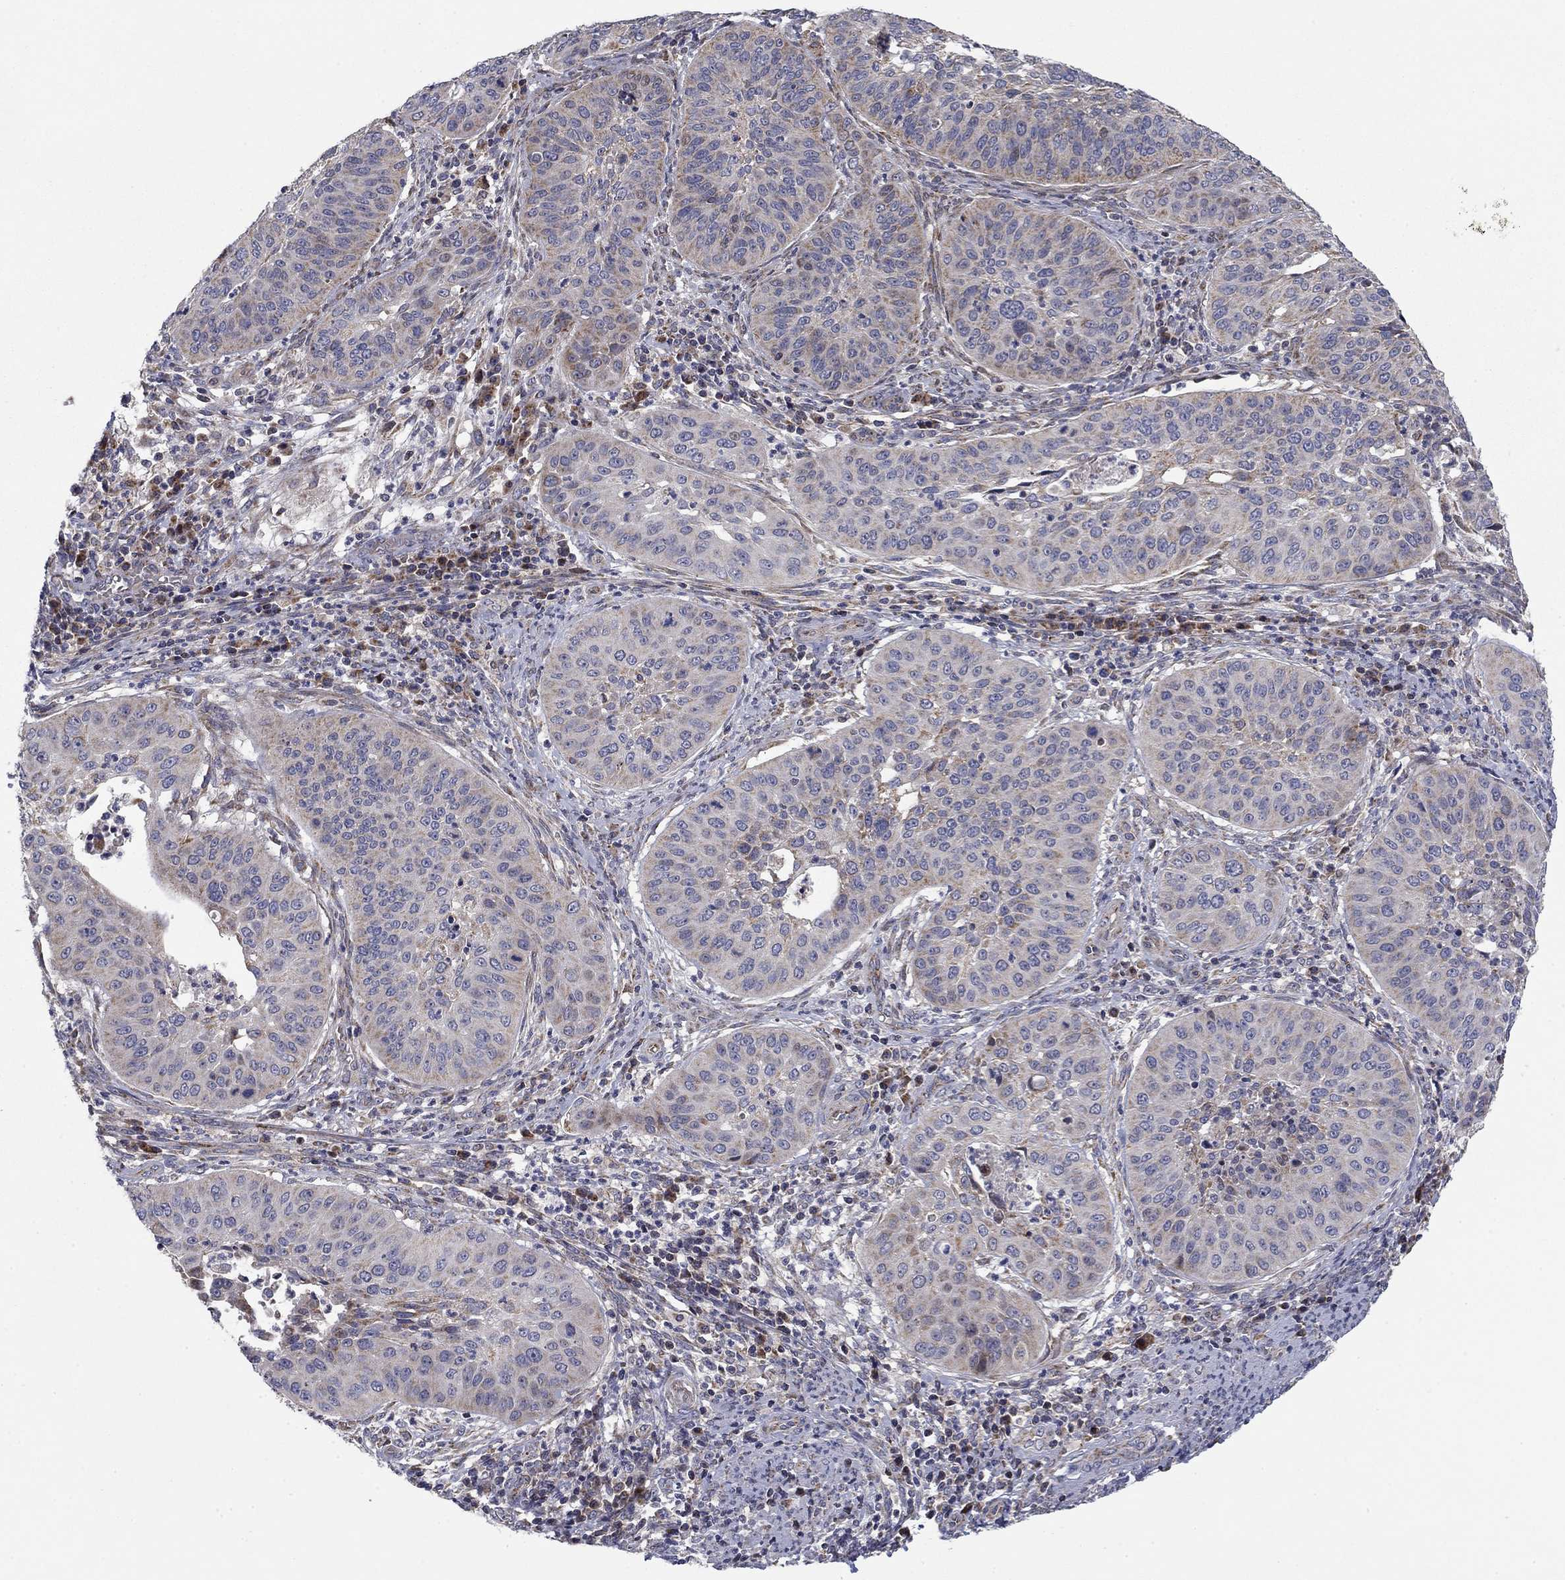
{"staining": {"intensity": "negative", "quantity": "none", "location": "none"}, "tissue": "cervical cancer", "cell_type": "Tumor cells", "image_type": "cancer", "snomed": [{"axis": "morphology", "description": "Normal tissue, NOS"}, {"axis": "morphology", "description": "Squamous cell carcinoma, NOS"}, {"axis": "topography", "description": "Cervix"}], "caption": "This is a image of immunohistochemistry staining of cervical cancer (squamous cell carcinoma), which shows no positivity in tumor cells.", "gene": "MMAA", "patient": {"sex": "female", "age": 39}}